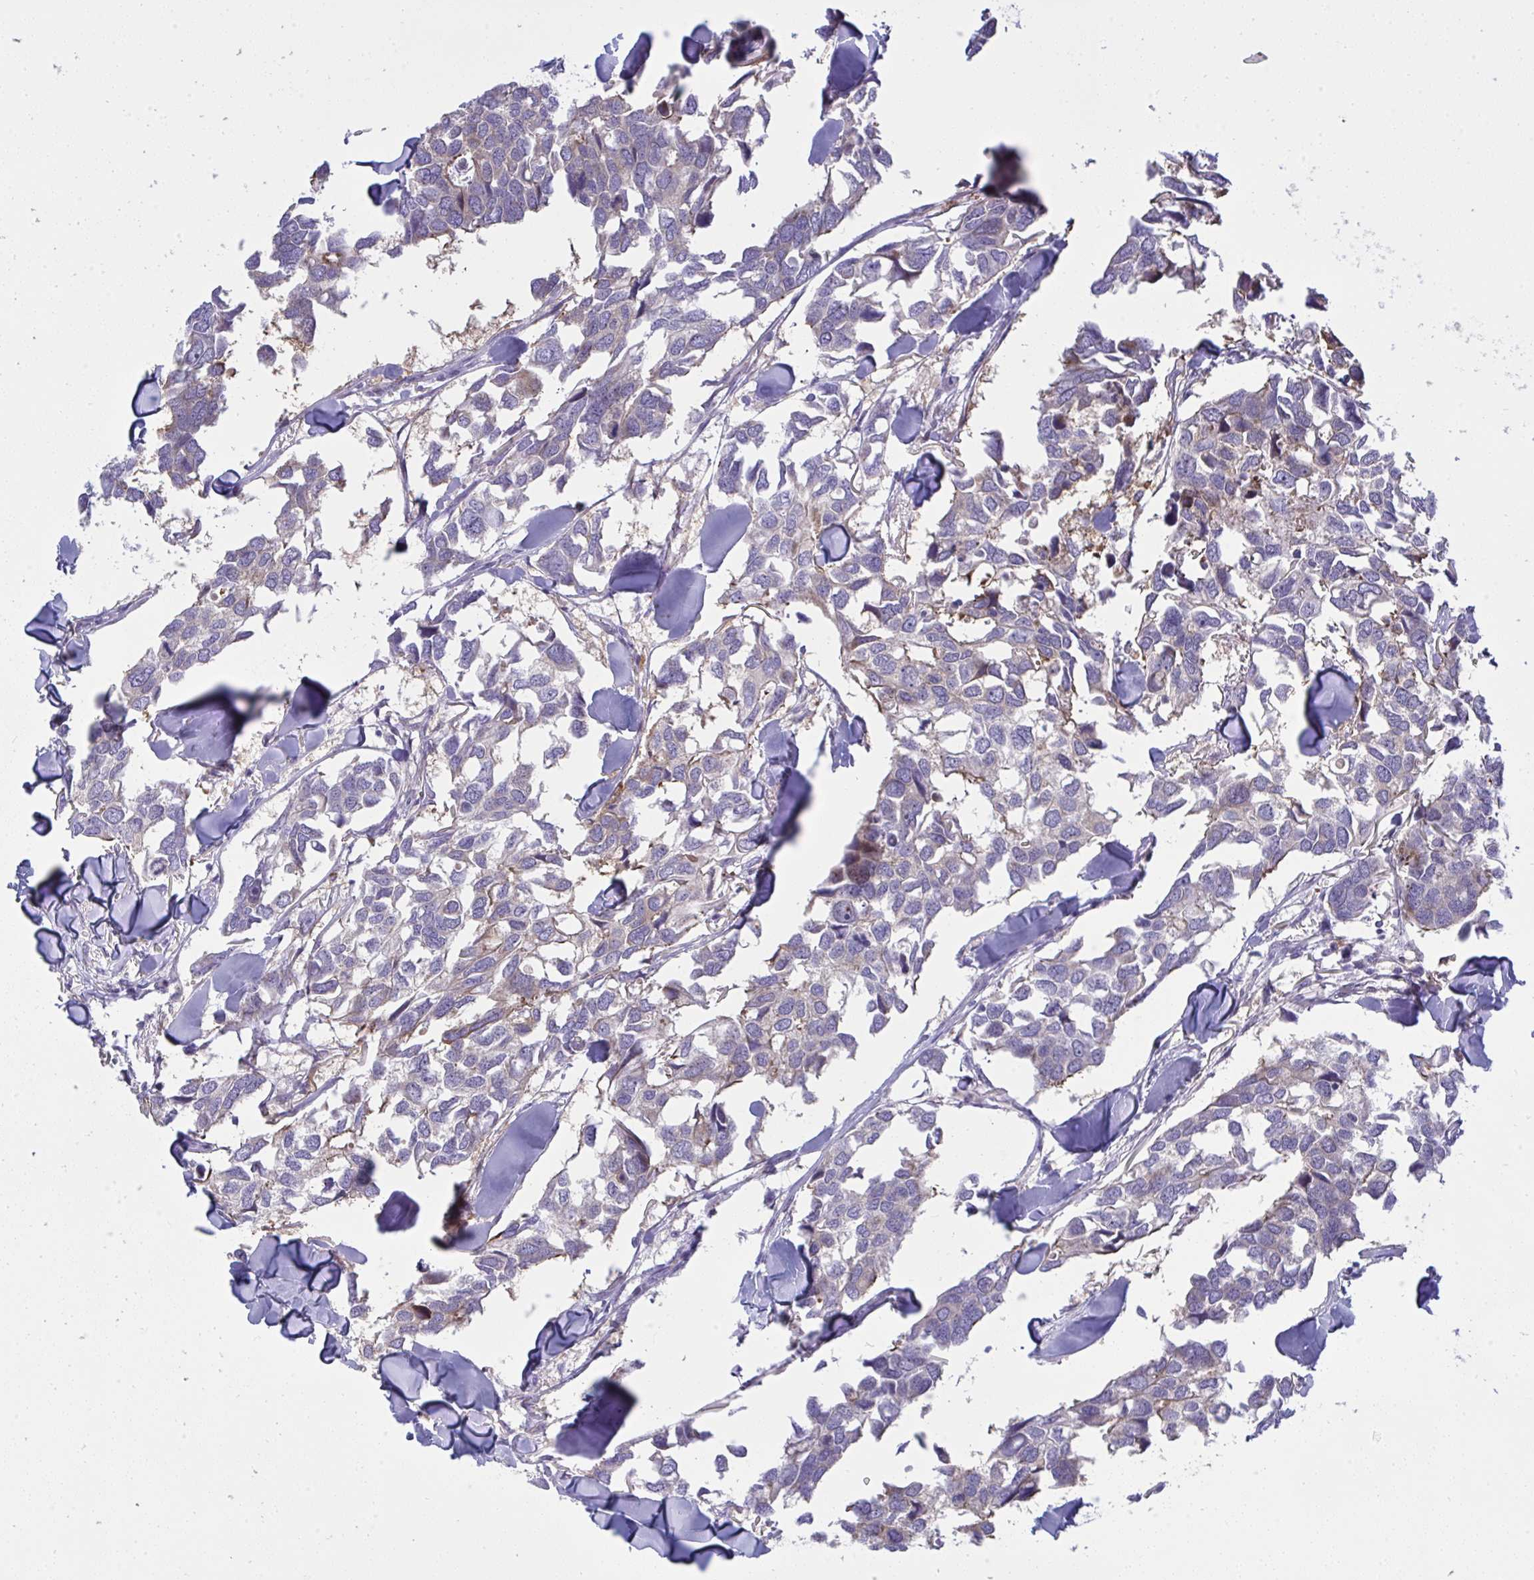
{"staining": {"intensity": "negative", "quantity": "none", "location": "none"}, "tissue": "breast cancer", "cell_type": "Tumor cells", "image_type": "cancer", "snomed": [{"axis": "morphology", "description": "Duct carcinoma"}, {"axis": "topography", "description": "Breast"}], "caption": "The immunohistochemistry histopathology image has no significant staining in tumor cells of invasive ductal carcinoma (breast) tissue.", "gene": "NTN1", "patient": {"sex": "female", "age": 83}}